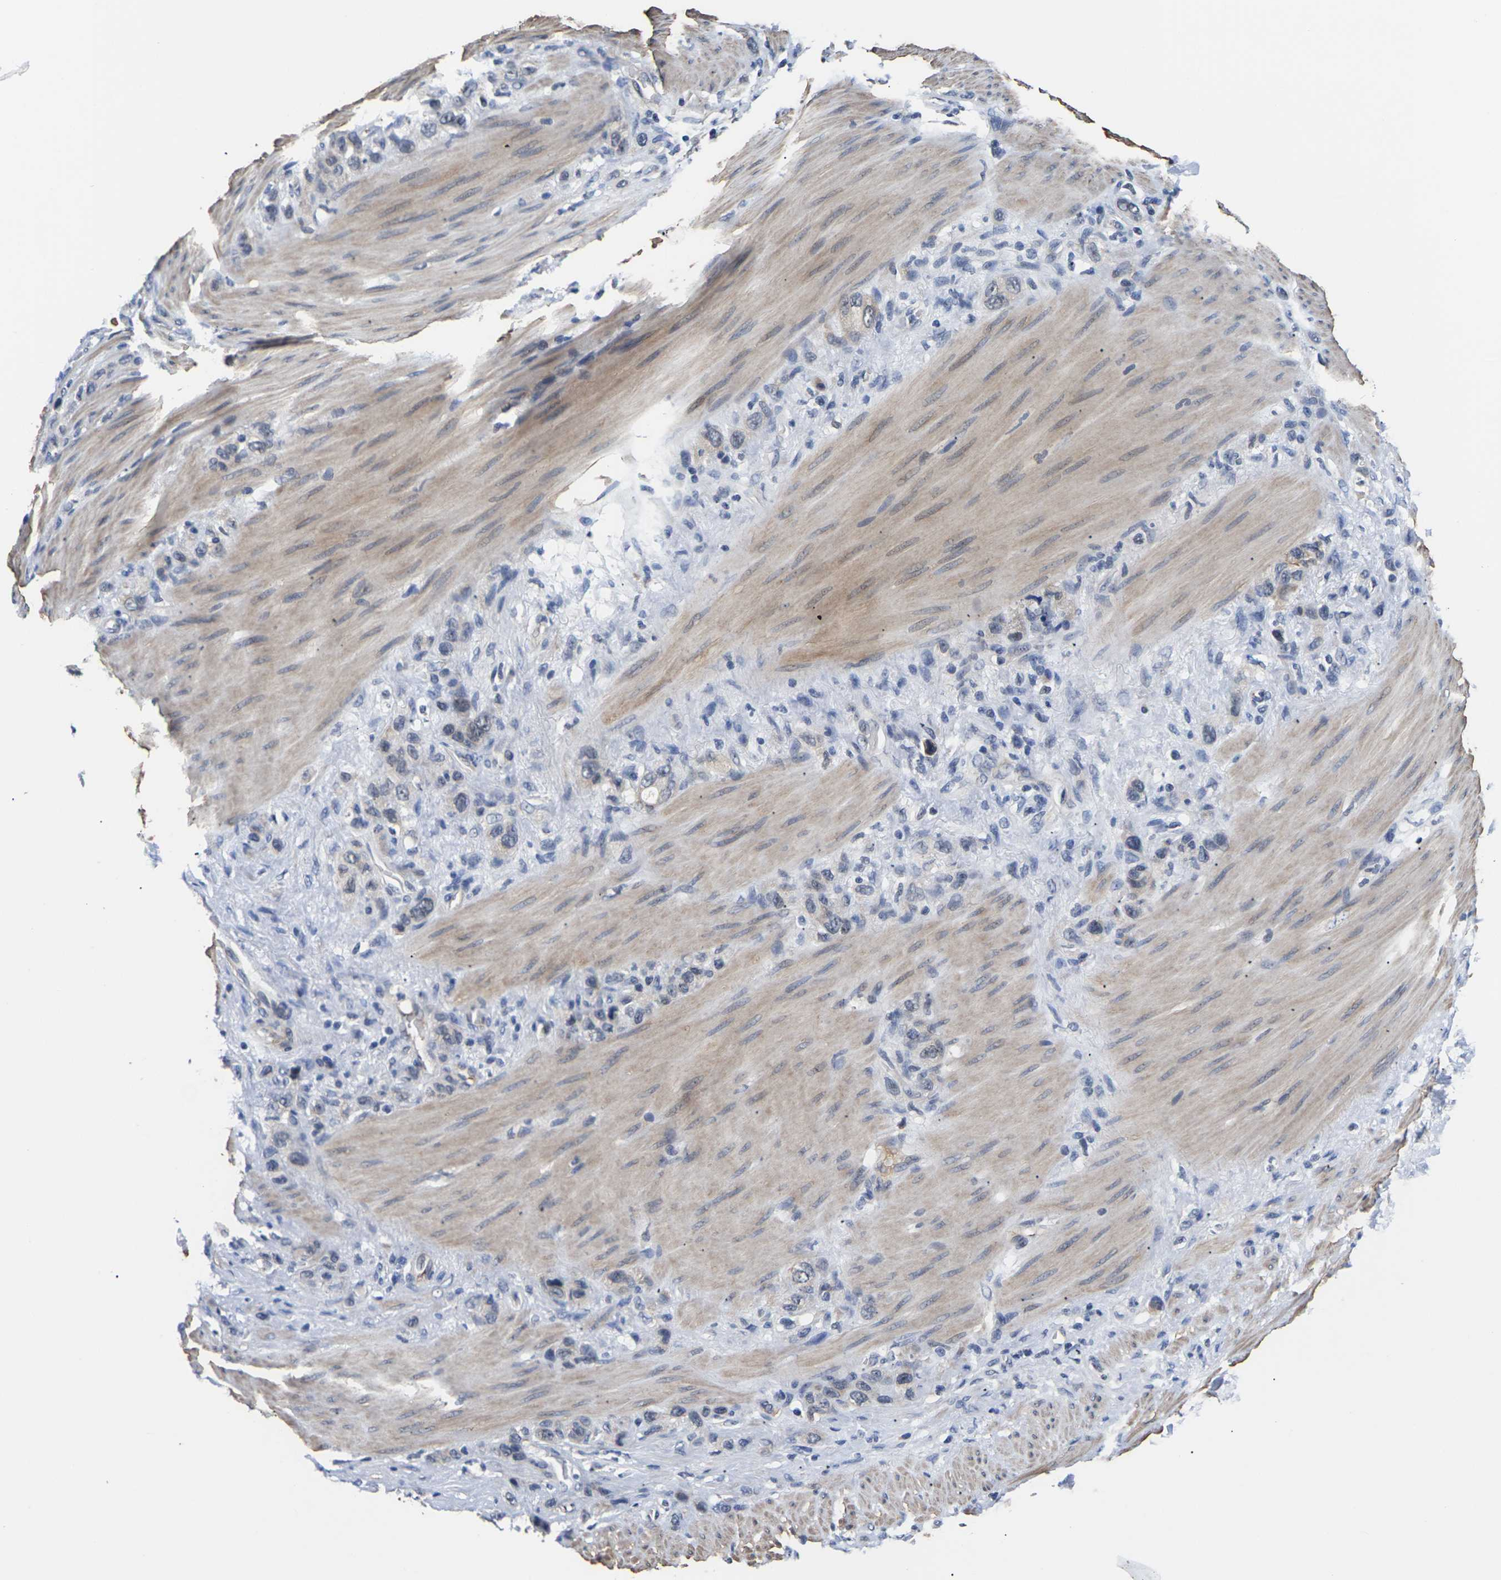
{"staining": {"intensity": "weak", "quantity": "<25%", "location": "cytoplasmic/membranous"}, "tissue": "stomach cancer", "cell_type": "Tumor cells", "image_type": "cancer", "snomed": [{"axis": "morphology", "description": "Adenocarcinoma, NOS"}, {"axis": "morphology", "description": "Adenocarcinoma, High grade"}, {"axis": "topography", "description": "Stomach, upper"}, {"axis": "topography", "description": "Stomach, lower"}], "caption": "There is no significant positivity in tumor cells of stomach cancer.", "gene": "ST6GAL2", "patient": {"sex": "female", "age": 65}}